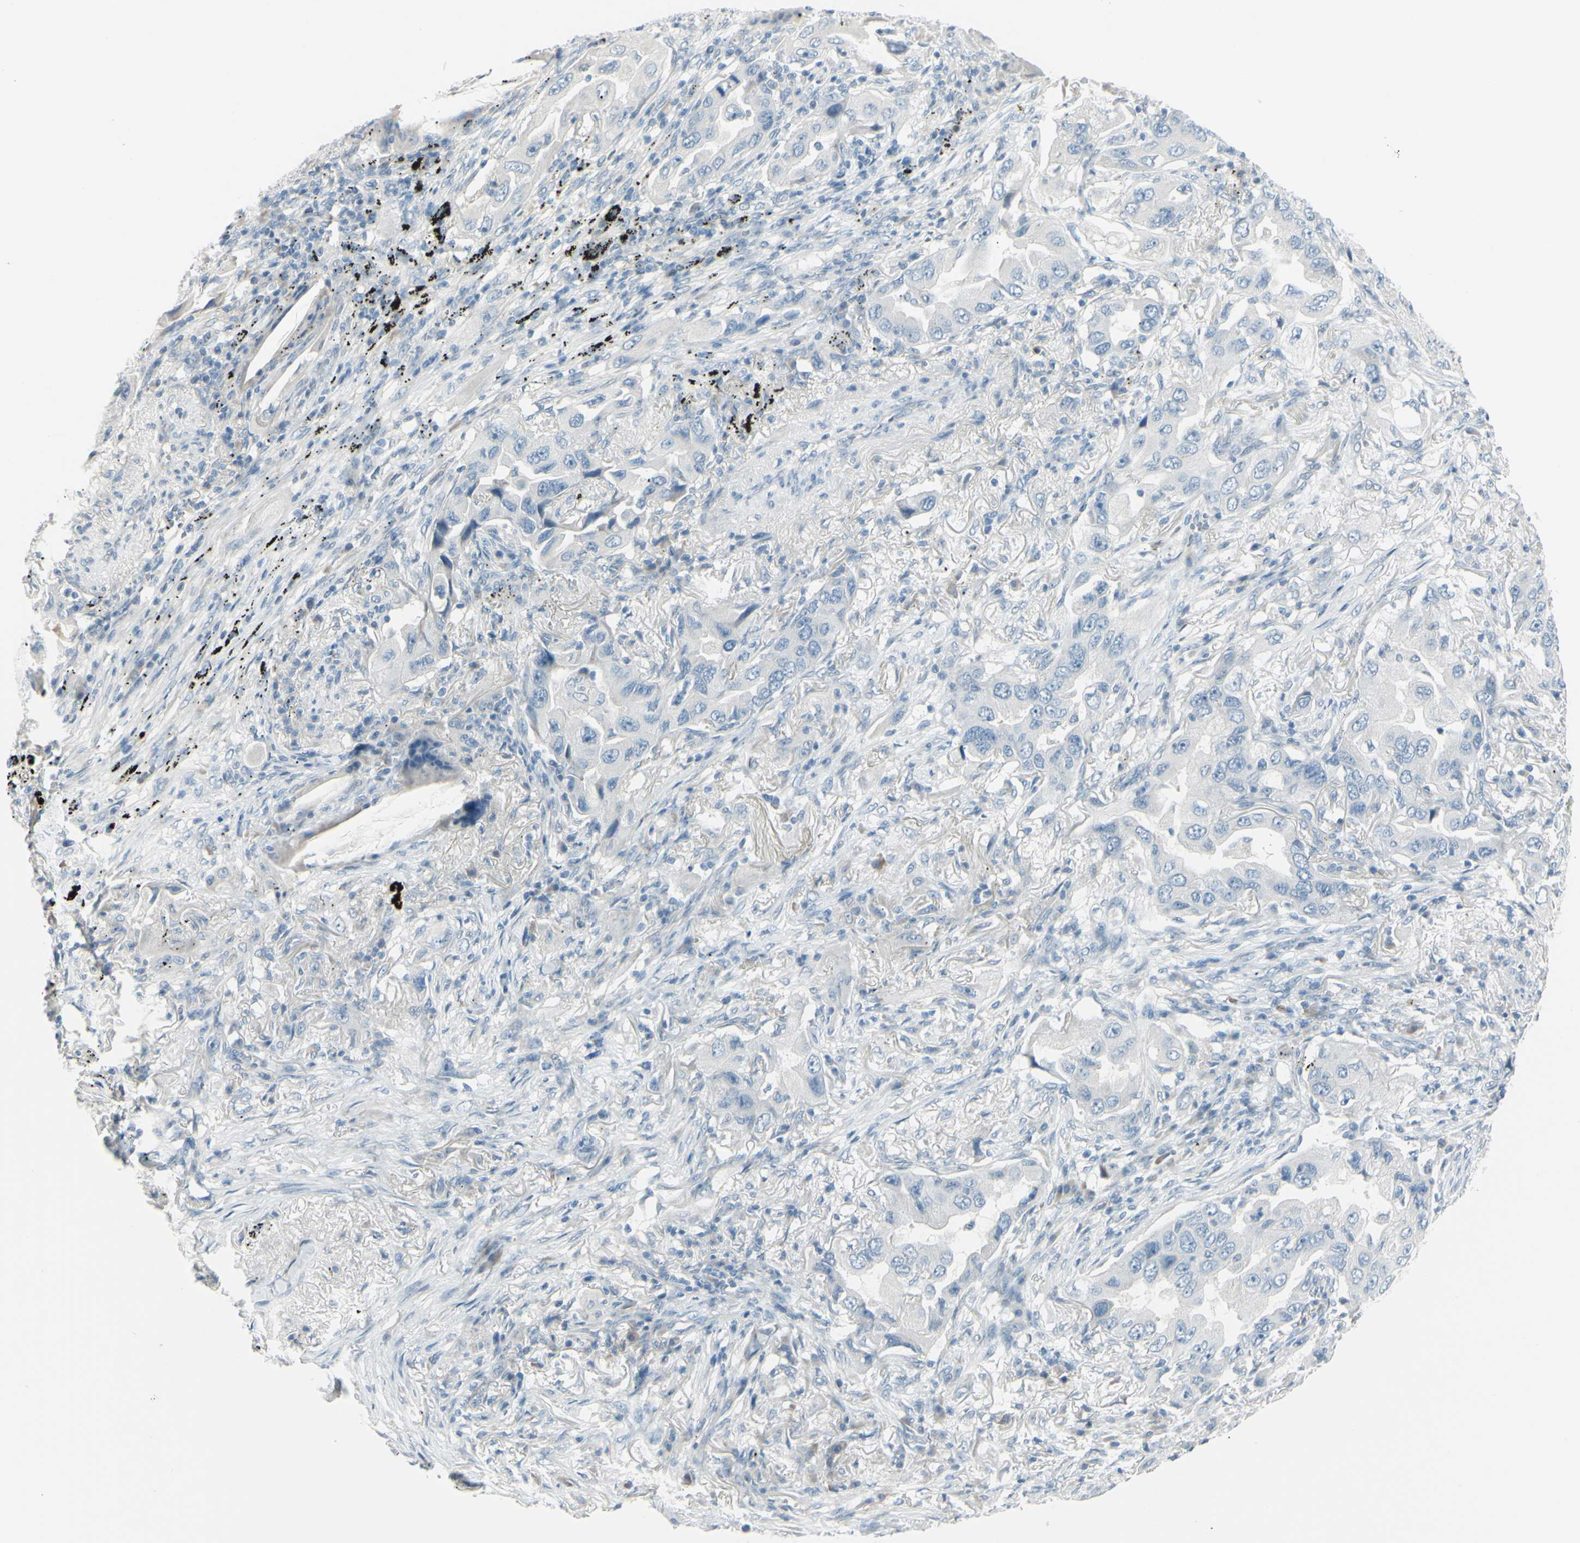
{"staining": {"intensity": "negative", "quantity": "none", "location": "none"}, "tissue": "lung cancer", "cell_type": "Tumor cells", "image_type": "cancer", "snomed": [{"axis": "morphology", "description": "Adenocarcinoma, NOS"}, {"axis": "topography", "description": "Lung"}], "caption": "DAB immunohistochemical staining of adenocarcinoma (lung) reveals no significant positivity in tumor cells.", "gene": "GPR34", "patient": {"sex": "female", "age": 65}}